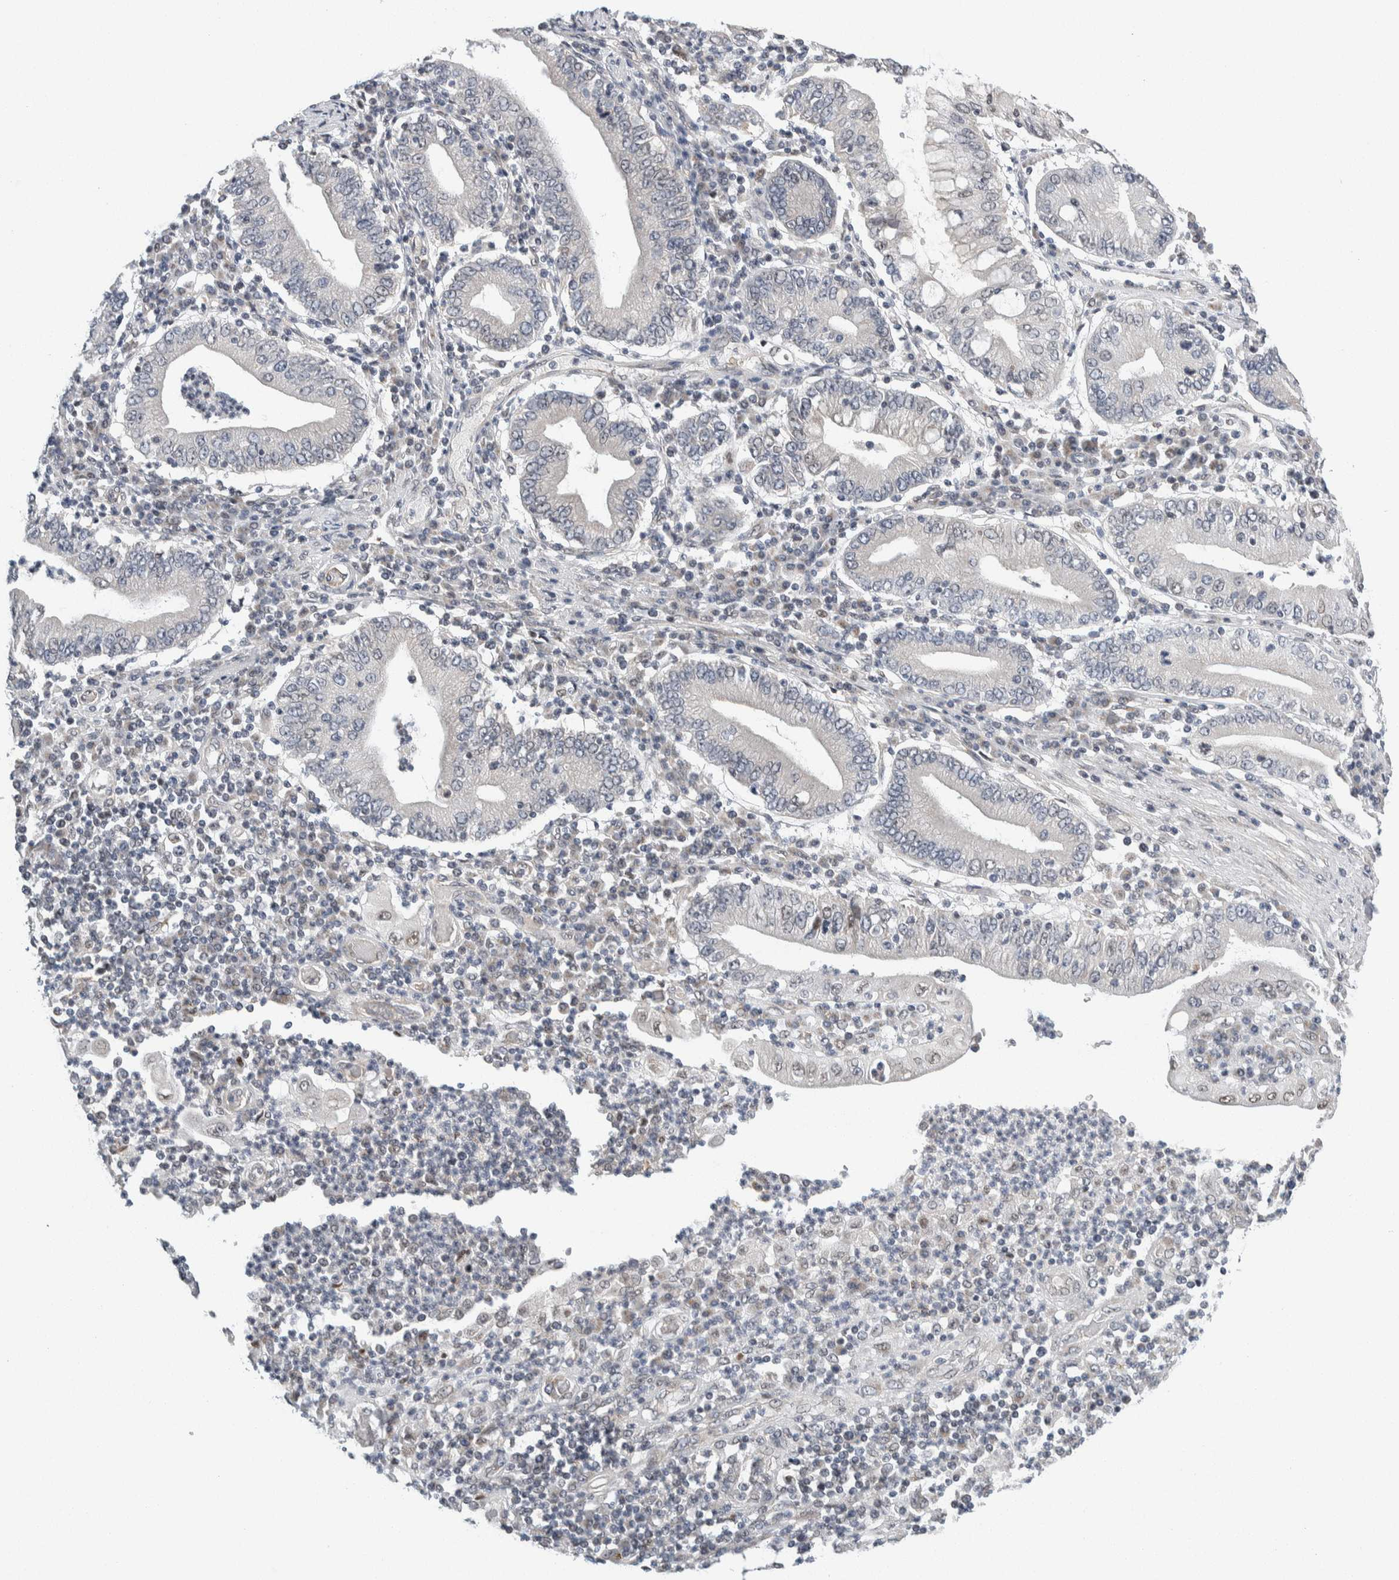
{"staining": {"intensity": "weak", "quantity": "<25%", "location": "nuclear"}, "tissue": "stomach cancer", "cell_type": "Tumor cells", "image_type": "cancer", "snomed": [{"axis": "morphology", "description": "Normal tissue, NOS"}, {"axis": "morphology", "description": "Adenocarcinoma, NOS"}, {"axis": "topography", "description": "Esophagus"}, {"axis": "topography", "description": "Stomach, upper"}, {"axis": "topography", "description": "Peripheral nerve tissue"}], "caption": "Stomach cancer (adenocarcinoma) stained for a protein using immunohistochemistry displays no expression tumor cells.", "gene": "NEUROD1", "patient": {"sex": "male", "age": 62}}